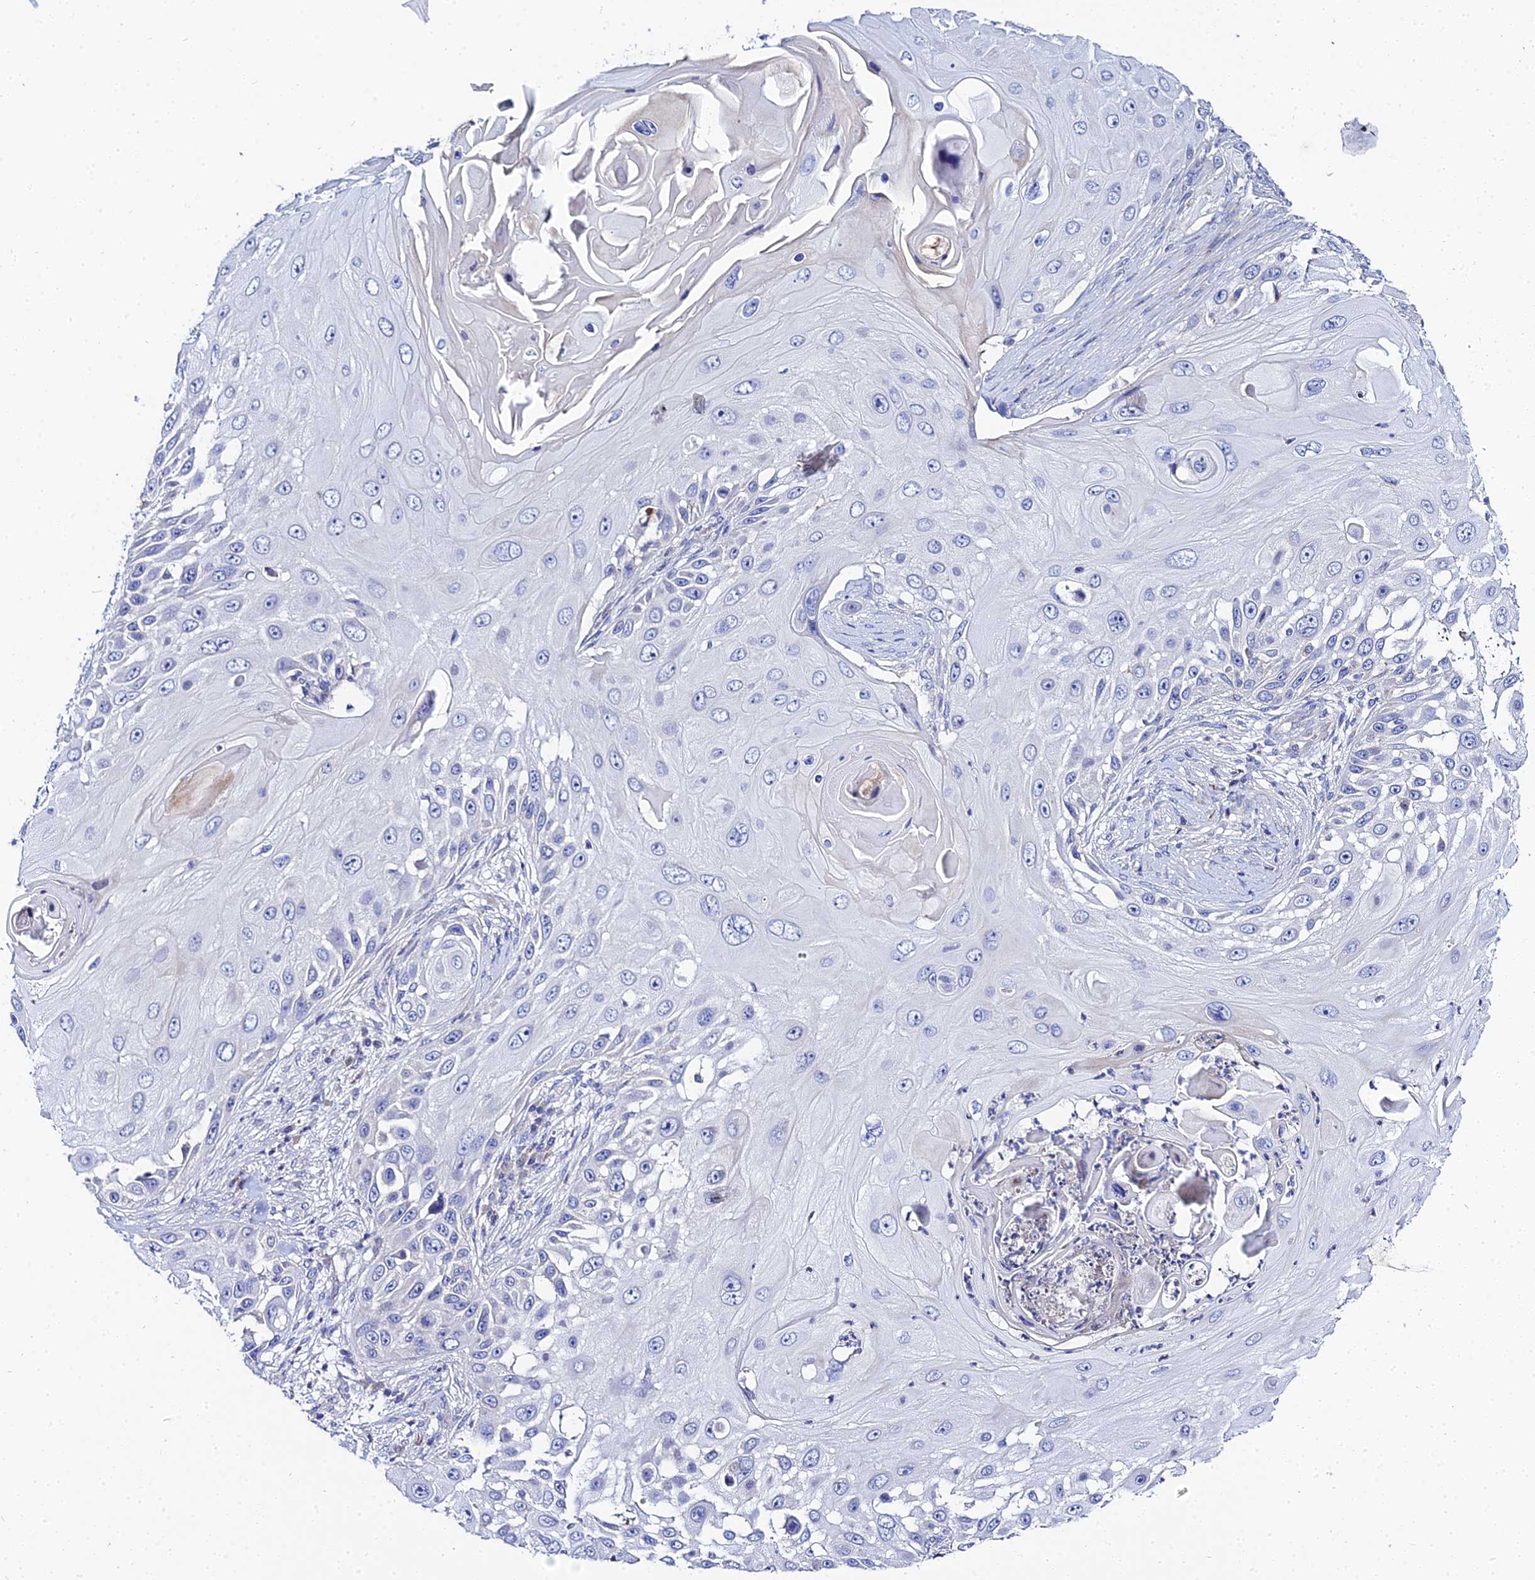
{"staining": {"intensity": "negative", "quantity": "none", "location": "none"}, "tissue": "skin cancer", "cell_type": "Tumor cells", "image_type": "cancer", "snomed": [{"axis": "morphology", "description": "Squamous cell carcinoma, NOS"}, {"axis": "topography", "description": "Skin"}], "caption": "An immunohistochemistry histopathology image of skin squamous cell carcinoma is shown. There is no staining in tumor cells of skin squamous cell carcinoma.", "gene": "APOBEC3H", "patient": {"sex": "female", "age": 44}}